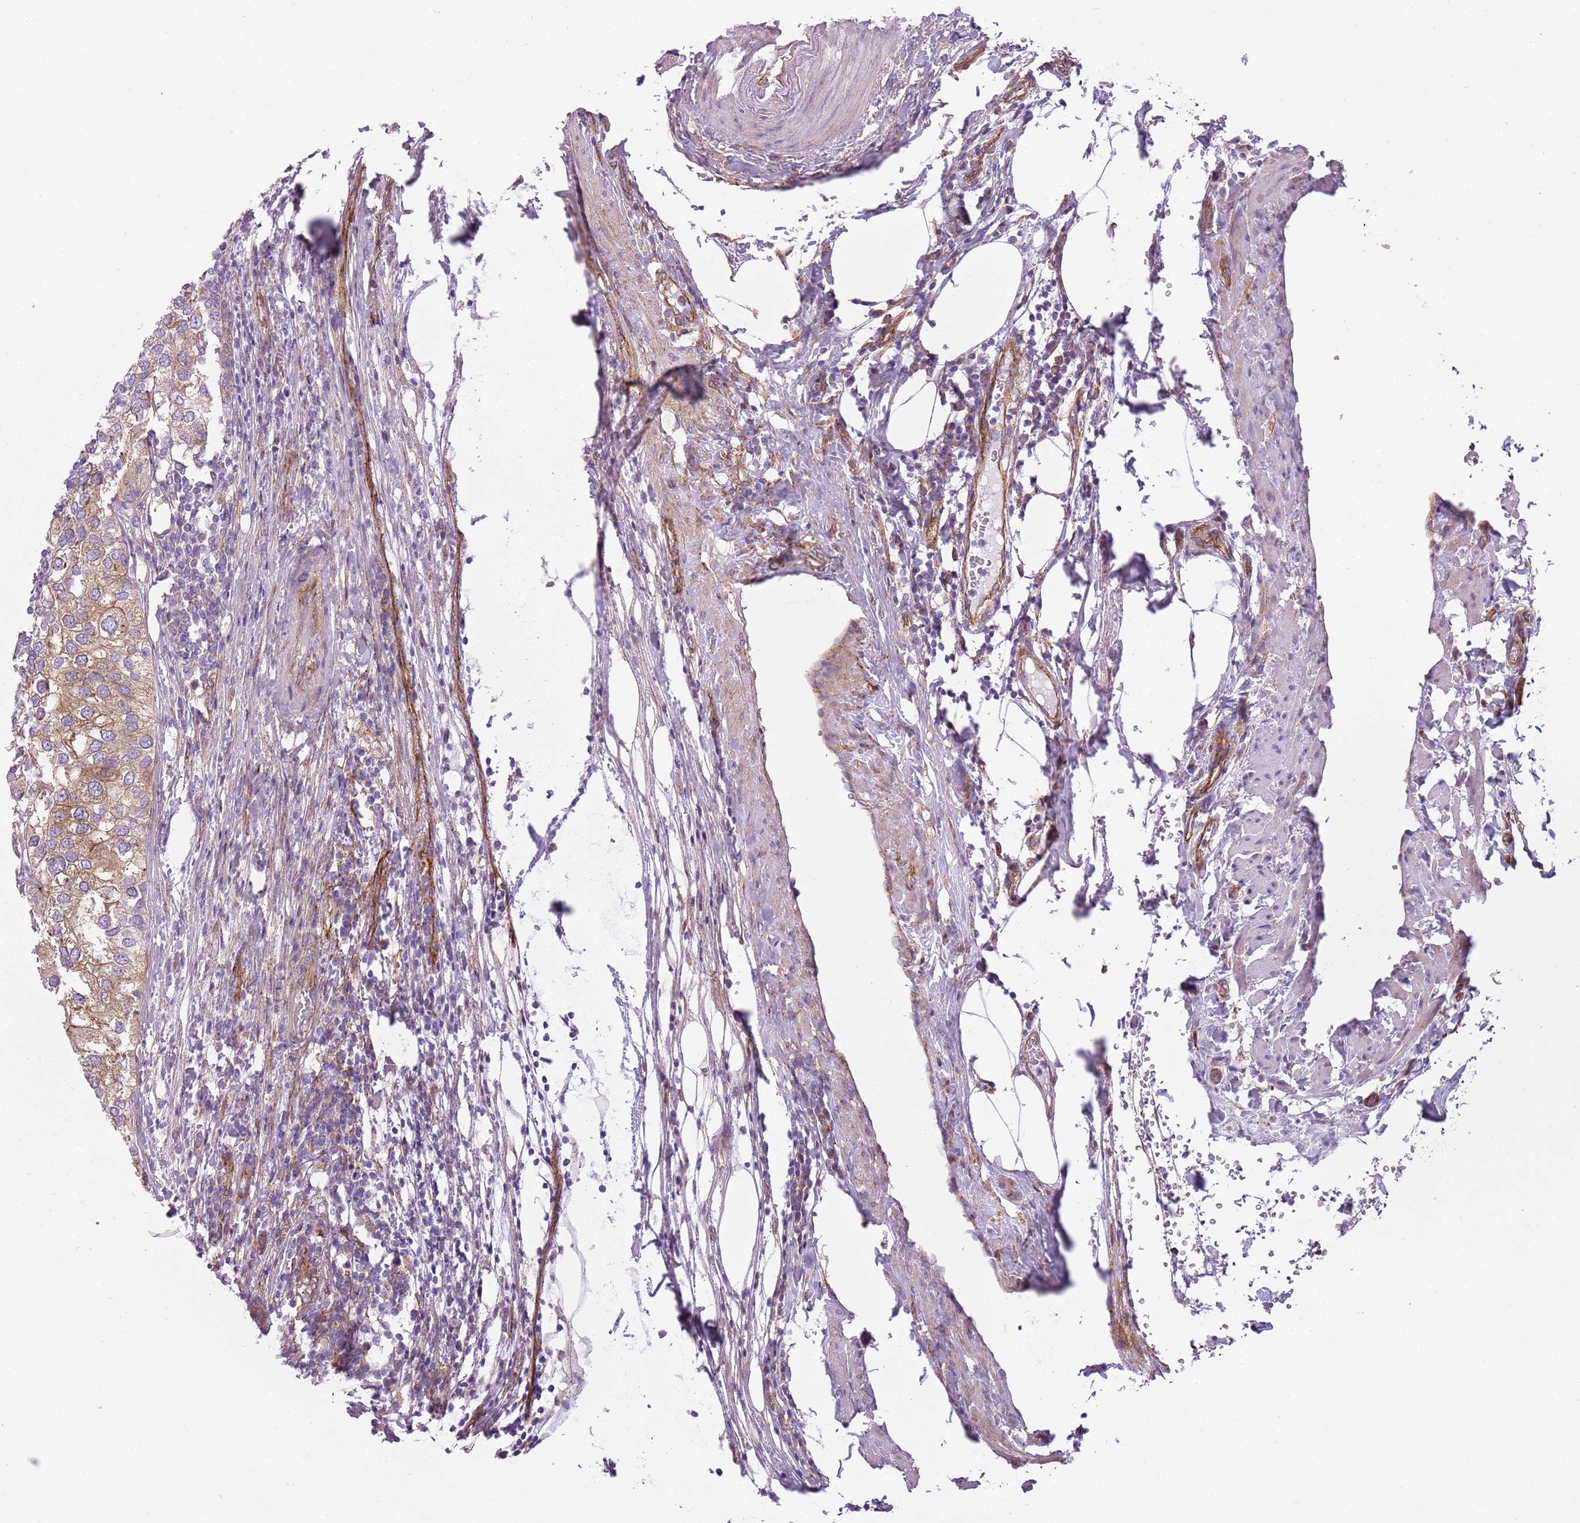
{"staining": {"intensity": "moderate", "quantity": ">75%", "location": "cytoplasmic/membranous"}, "tissue": "urothelial cancer", "cell_type": "Tumor cells", "image_type": "cancer", "snomed": [{"axis": "morphology", "description": "Urothelial carcinoma, High grade"}, {"axis": "topography", "description": "Urinary bladder"}], "caption": "Moderate cytoplasmic/membranous positivity is seen in about >75% of tumor cells in urothelial cancer.", "gene": "SNX1", "patient": {"sex": "male", "age": 64}}